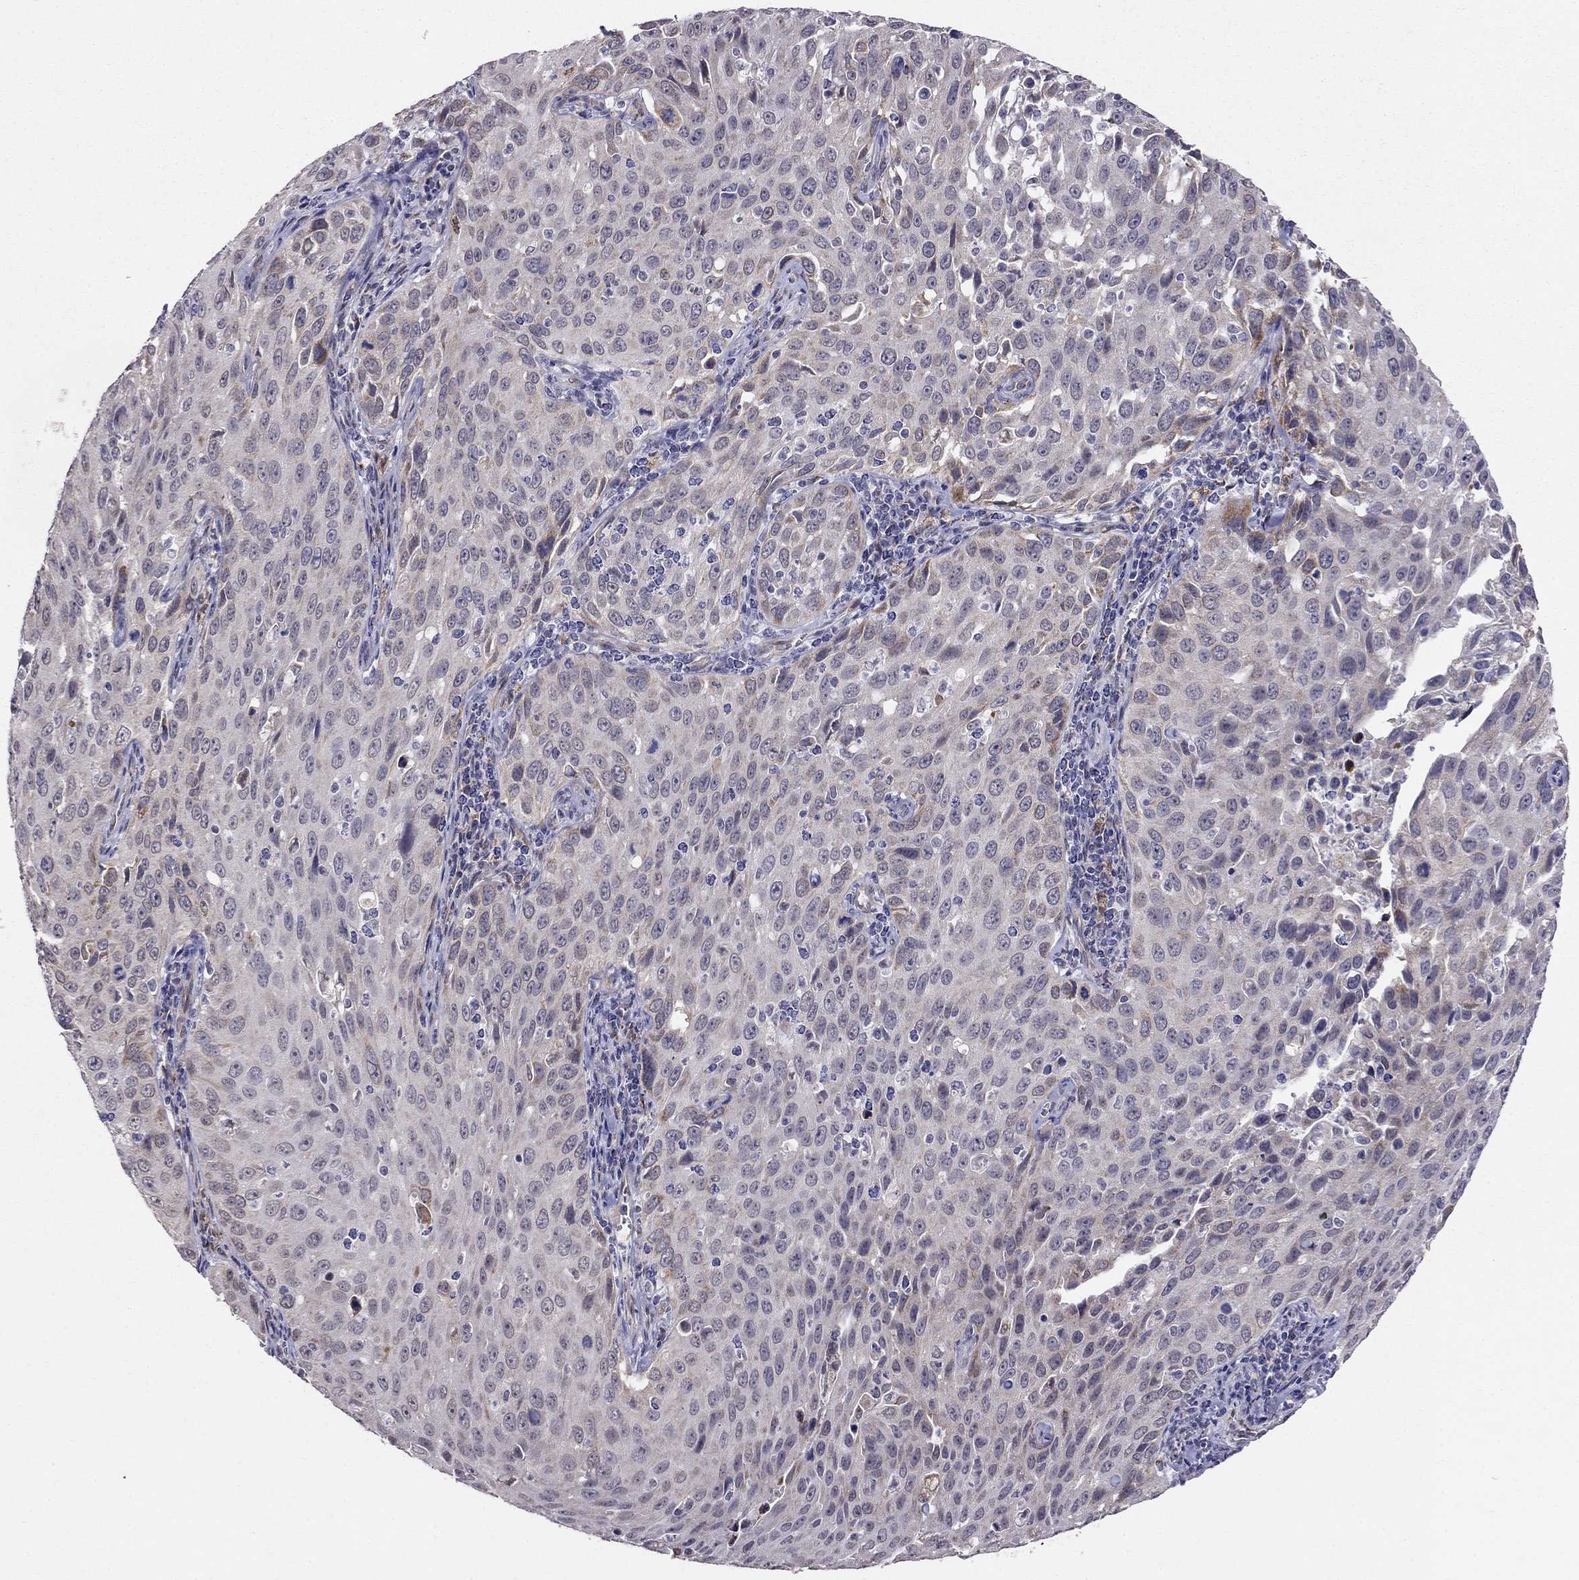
{"staining": {"intensity": "weak", "quantity": "<25%", "location": "cytoplasmic/membranous"}, "tissue": "cervical cancer", "cell_type": "Tumor cells", "image_type": "cancer", "snomed": [{"axis": "morphology", "description": "Squamous cell carcinoma, NOS"}, {"axis": "topography", "description": "Cervix"}], "caption": "Squamous cell carcinoma (cervical) was stained to show a protein in brown. There is no significant expression in tumor cells.", "gene": "MYO3B", "patient": {"sex": "female", "age": 26}}